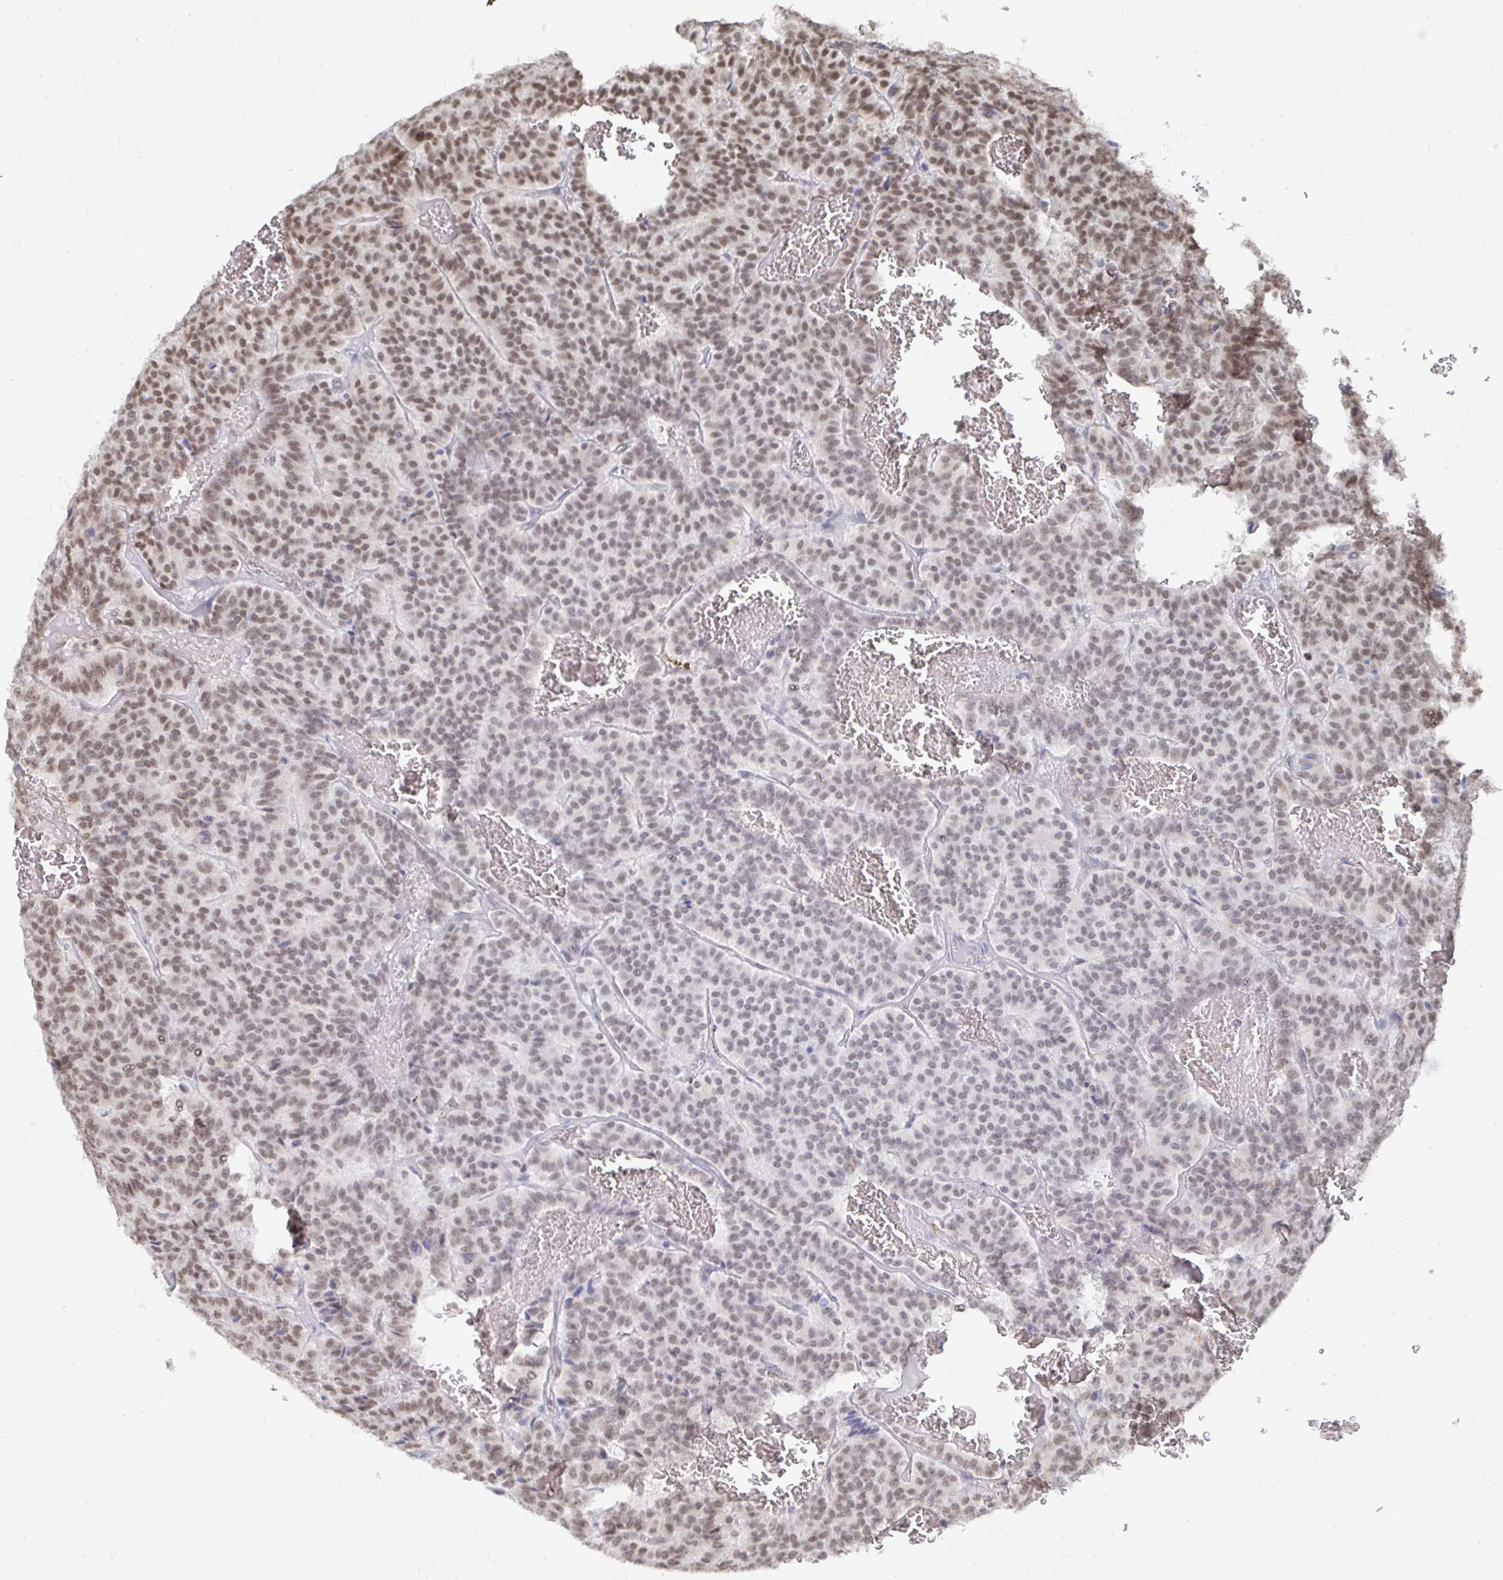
{"staining": {"intensity": "moderate", "quantity": "25%-75%", "location": "nuclear"}, "tissue": "carcinoid", "cell_type": "Tumor cells", "image_type": "cancer", "snomed": [{"axis": "morphology", "description": "Carcinoid, malignant, NOS"}, {"axis": "topography", "description": "Lung"}], "caption": "A high-resolution histopathology image shows immunohistochemistry (IHC) staining of carcinoid, which exhibits moderate nuclear staining in about 25%-75% of tumor cells.", "gene": "GTF3C6", "patient": {"sex": "male", "age": 70}}